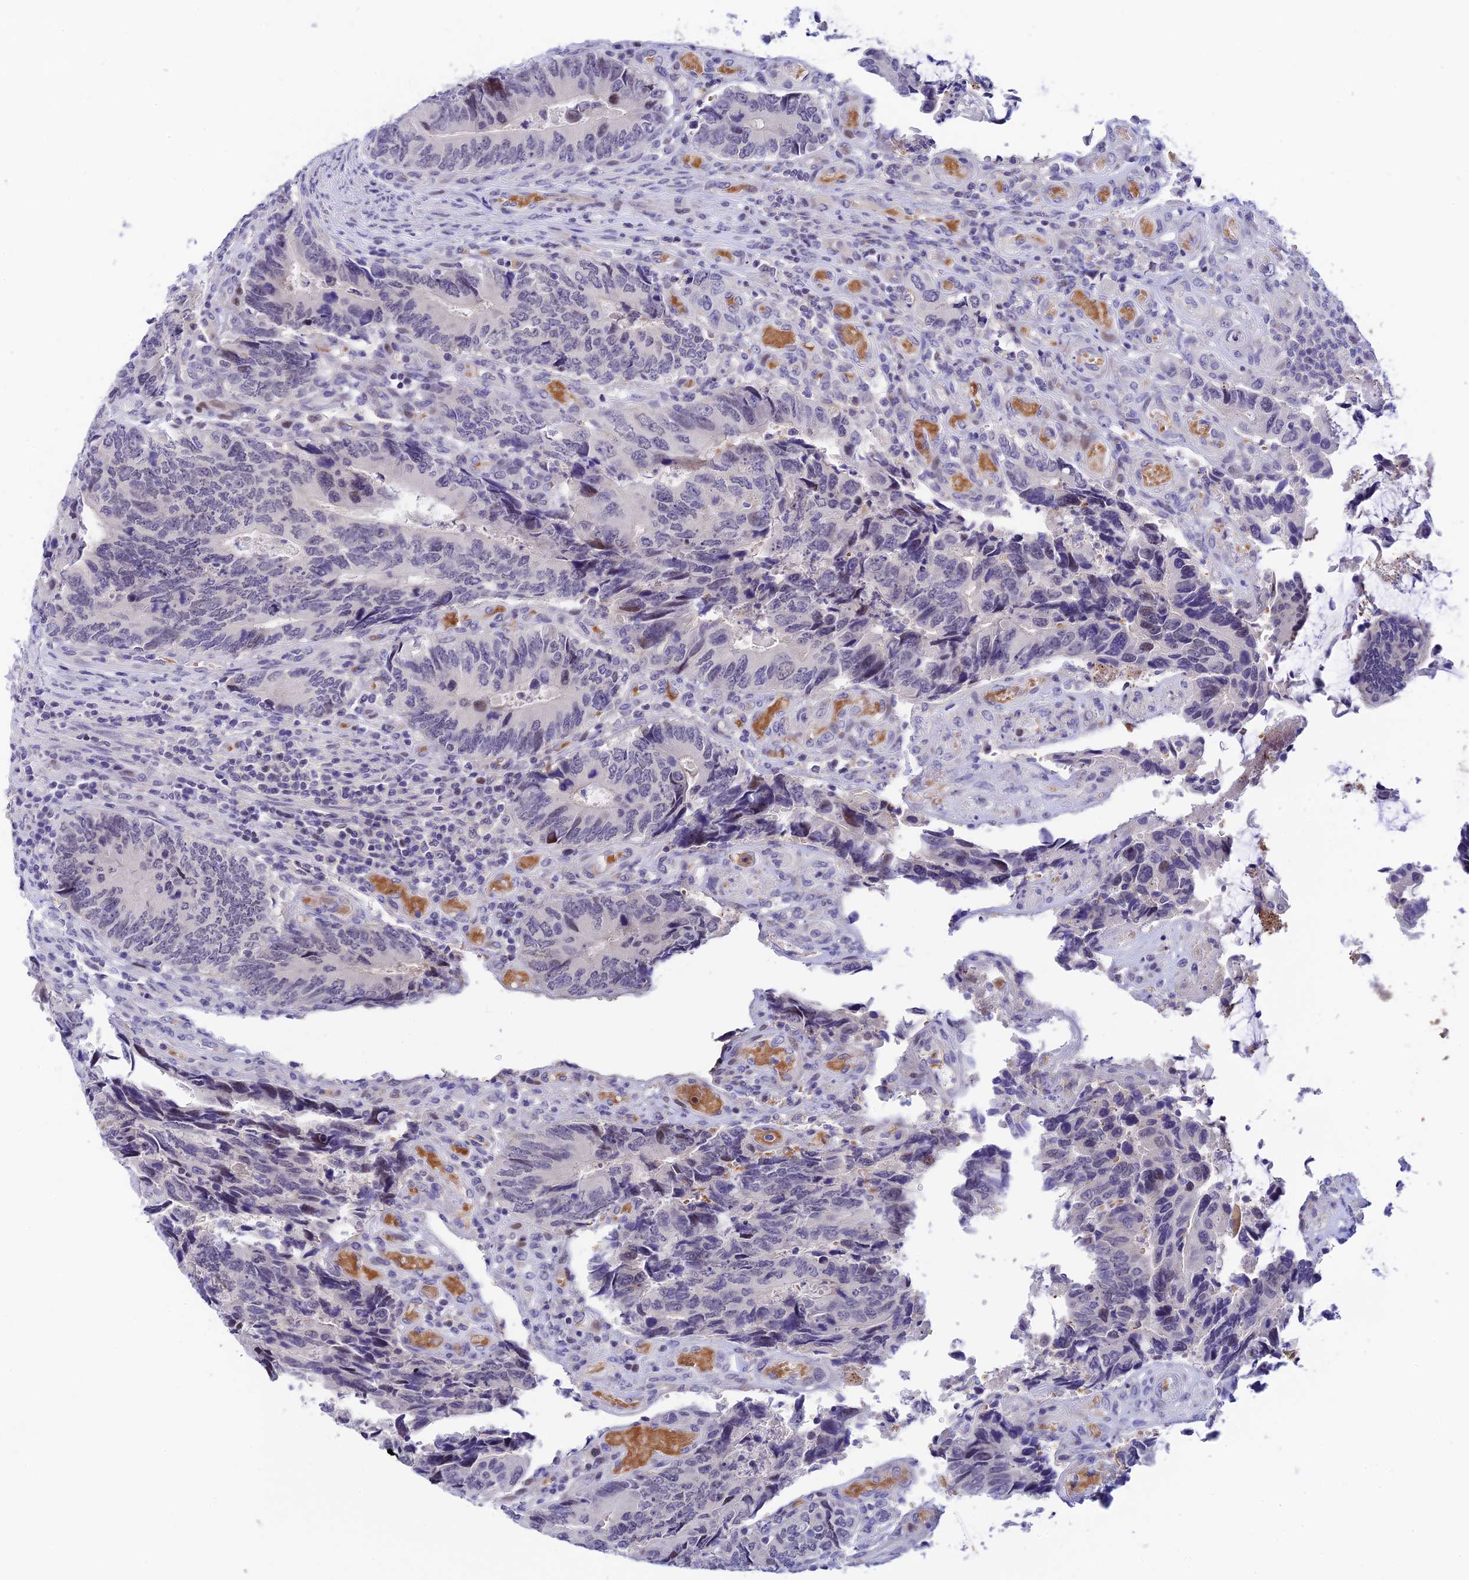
{"staining": {"intensity": "negative", "quantity": "none", "location": "none"}, "tissue": "colorectal cancer", "cell_type": "Tumor cells", "image_type": "cancer", "snomed": [{"axis": "morphology", "description": "Adenocarcinoma, NOS"}, {"axis": "topography", "description": "Colon"}], "caption": "This image is of colorectal adenocarcinoma stained with IHC to label a protein in brown with the nuclei are counter-stained blue. There is no positivity in tumor cells. The staining was performed using DAB (3,3'-diaminobenzidine) to visualize the protein expression in brown, while the nuclei were stained in blue with hematoxylin (Magnification: 20x).", "gene": "RASGEF1B", "patient": {"sex": "male", "age": 87}}